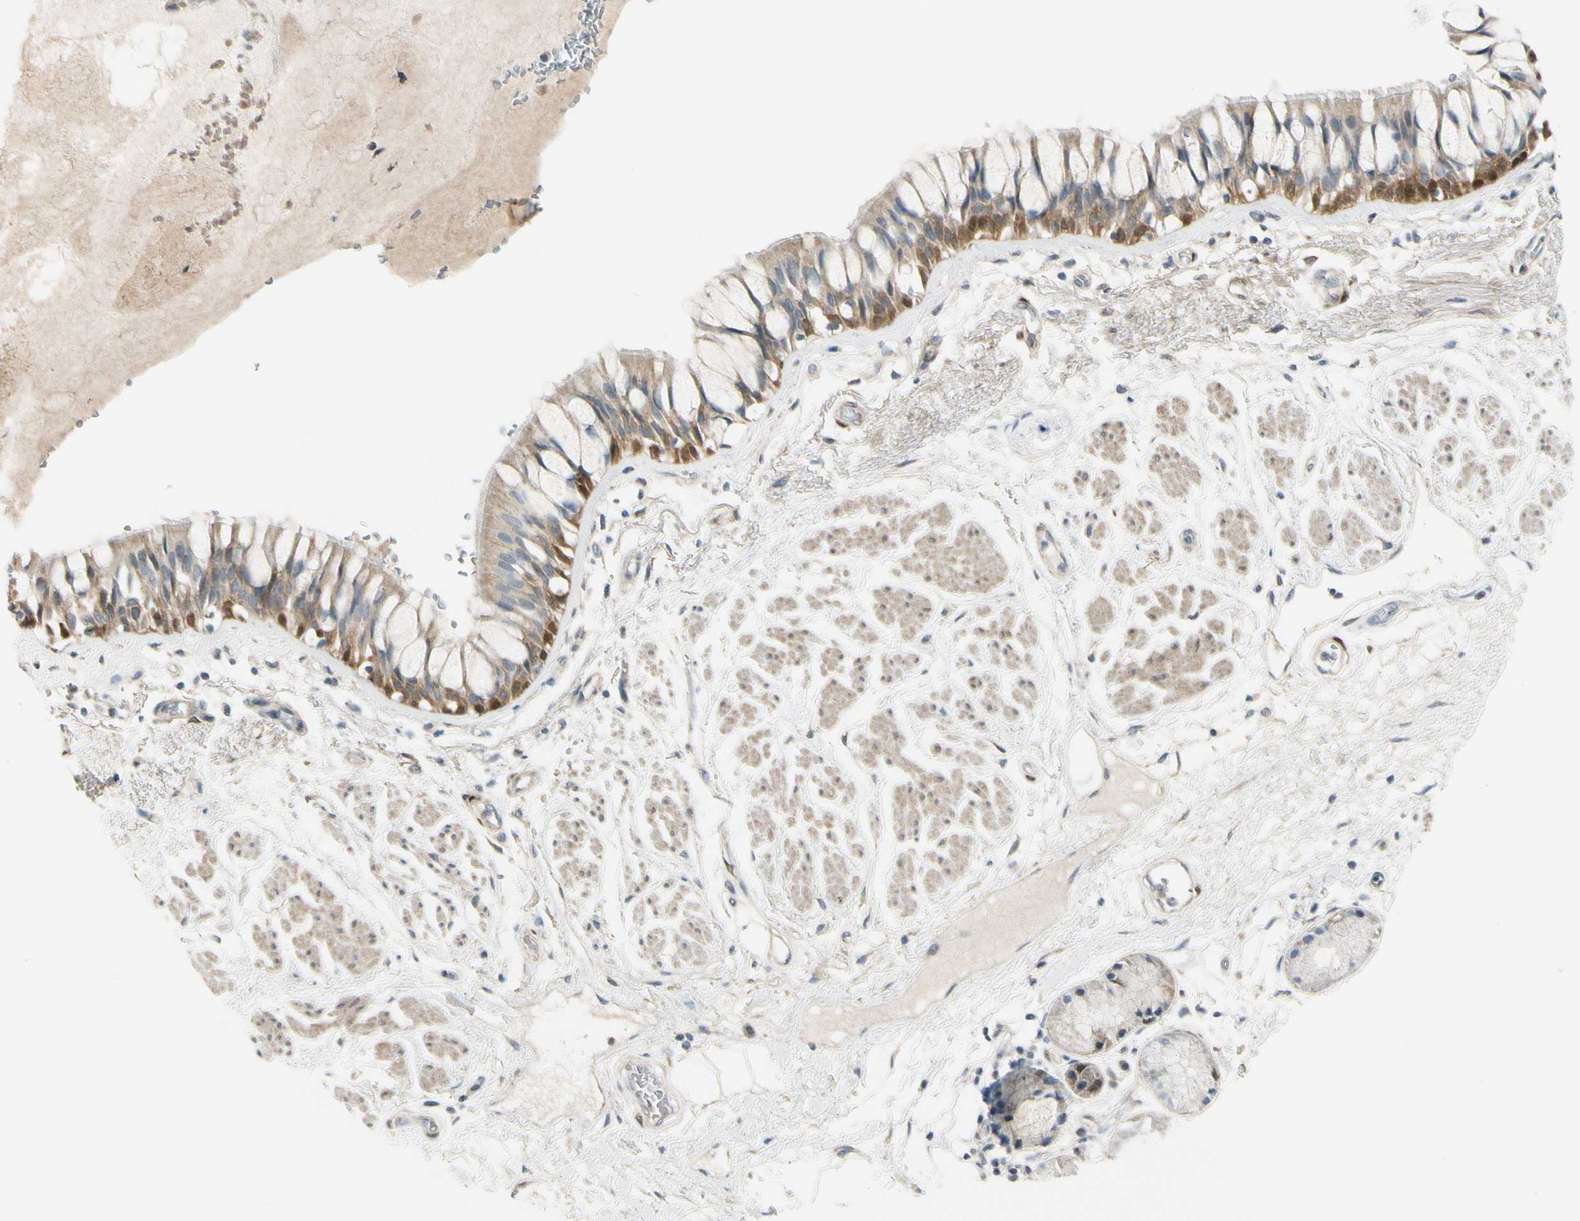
{"staining": {"intensity": "moderate", "quantity": ">75%", "location": "cytoplasmic/membranous"}, "tissue": "bronchus", "cell_type": "Respiratory epithelial cells", "image_type": "normal", "snomed": [{"axis": "morphology", "description": "Normal tissue, NOS"}, {"axis": "topography", "description": "Bronchus"}], "caption": "Brown immunohistochemical staining in normal human bronchus shows moderate cytoplasmic/membranous positivity in approximately >75% of respiratory epithelial cells. The staining was performed using DAB (3,3'-diaminobenzidine) to visualize the protein expression in brown, while the nuclei were stained in blue with hematoxylin (Magnification: 20x).", "gene": "FHL2", "patient": {"sex": "male", "age": 66}}